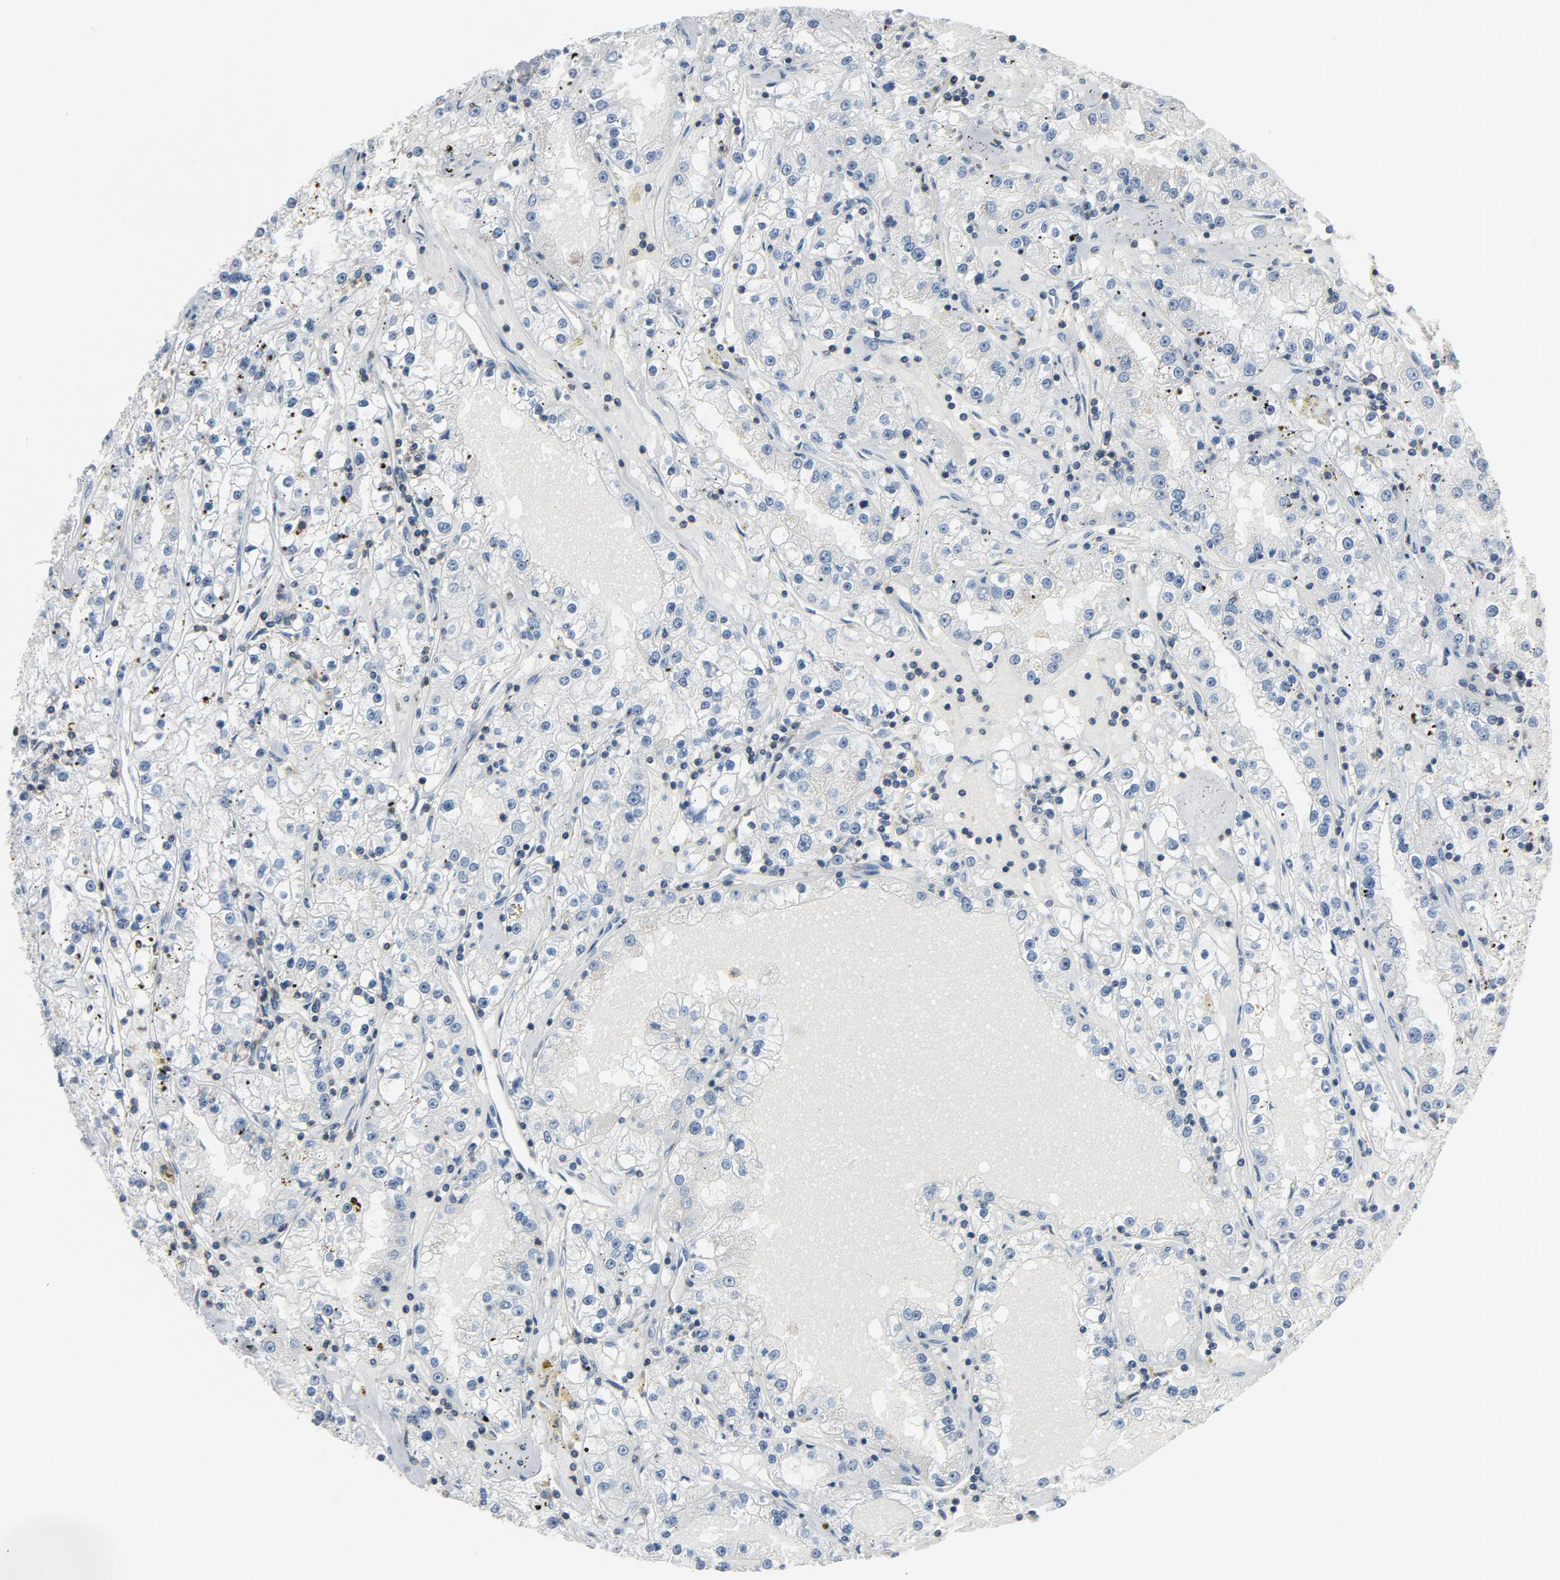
{"staining": {"intensity": "negative", "quantity": "none", "location": "none"}, "tissue": "renal cancer", "cell_type": "Tumor cells", "image_type": "cancer", "snomed": [{"axis": "morphology", "description": "Adenocarcinoma, NOS"}, {"axis": "topography", "description": "Kidney"}], "caption": "Immunohistochemical staining of adenocarcinoma (renal) displays no significant expression in tumor cells.", "gene": "LCK", "patient": {"sex": "male", "age": 56}}